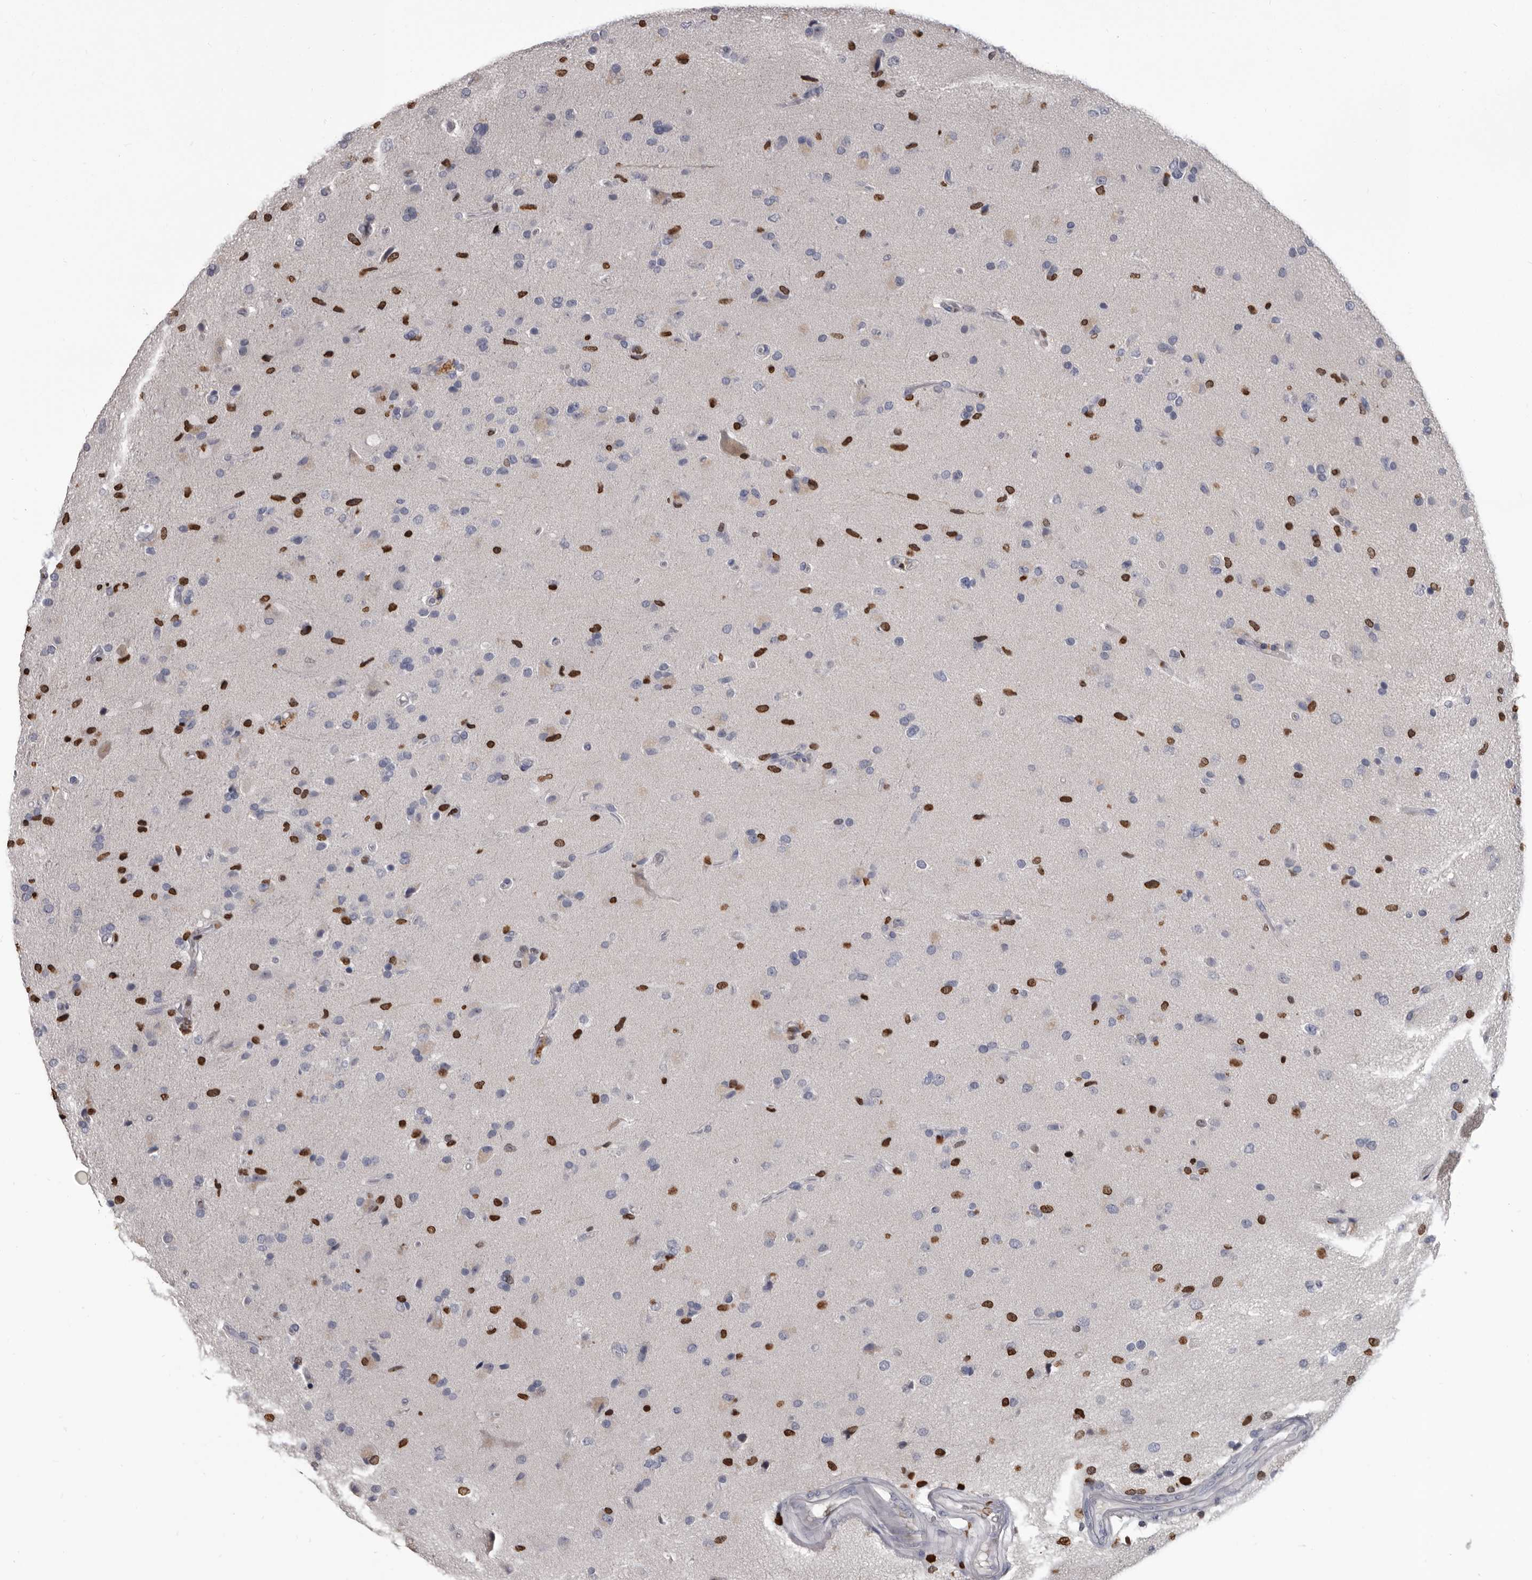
{"staining": {"intensity": "strong", "quantity": "<25%", "location": "nuclear"}, "tissue": "glioma", "cell_type": "Tumor cells", "image_type": "cancer", "snomed": [{"axis": "morphology", "description": "Glioma, malignant, High grade"}, {"axis": "topography", "description": "Brain"}], "caption": "Strong nuclear protein expression is appreciated in approximately <25% of tumor cells in high-grade glioma (malignant).", "gene": "AHR", "patient": {"sex": "male", "age": 72}}